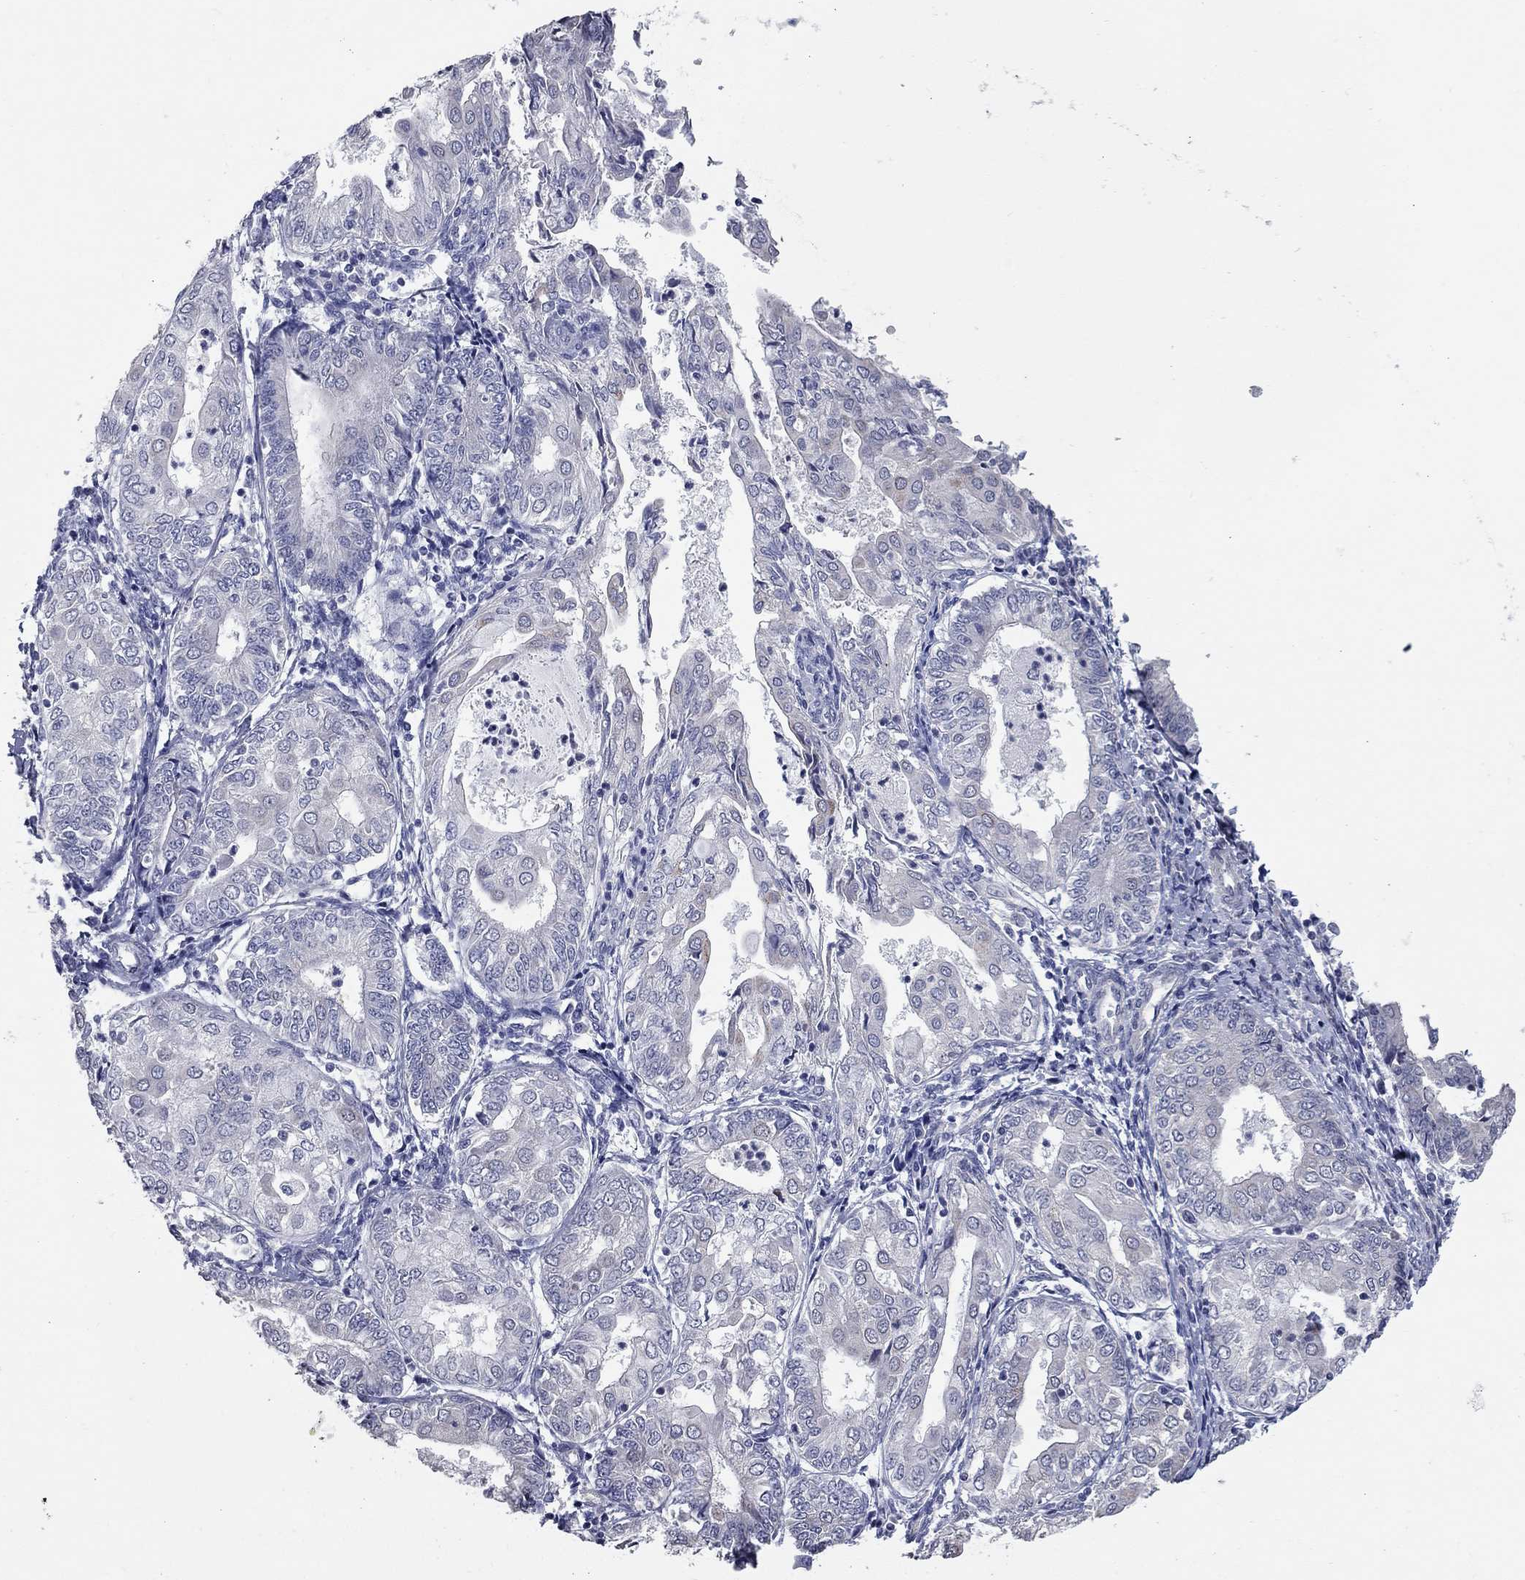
{"staining": {"intensity": "negative", "quantity": "none", "location": "none"}, "tissue": "endometrial cancer", "cell_type": "Tumor cells", "image_type": "cancer", "snomed": [{"axis": "morphology", "description": "Adenocarcinoma, NOS"}, {"axis": "topography", "description": "Endometrium"}], "caption": "Tumor cells are negative for protein expression in human endometrial adenocarcinoma.", "gene": "SHOC2", "patient": {"sex": "female", "age": 68}}